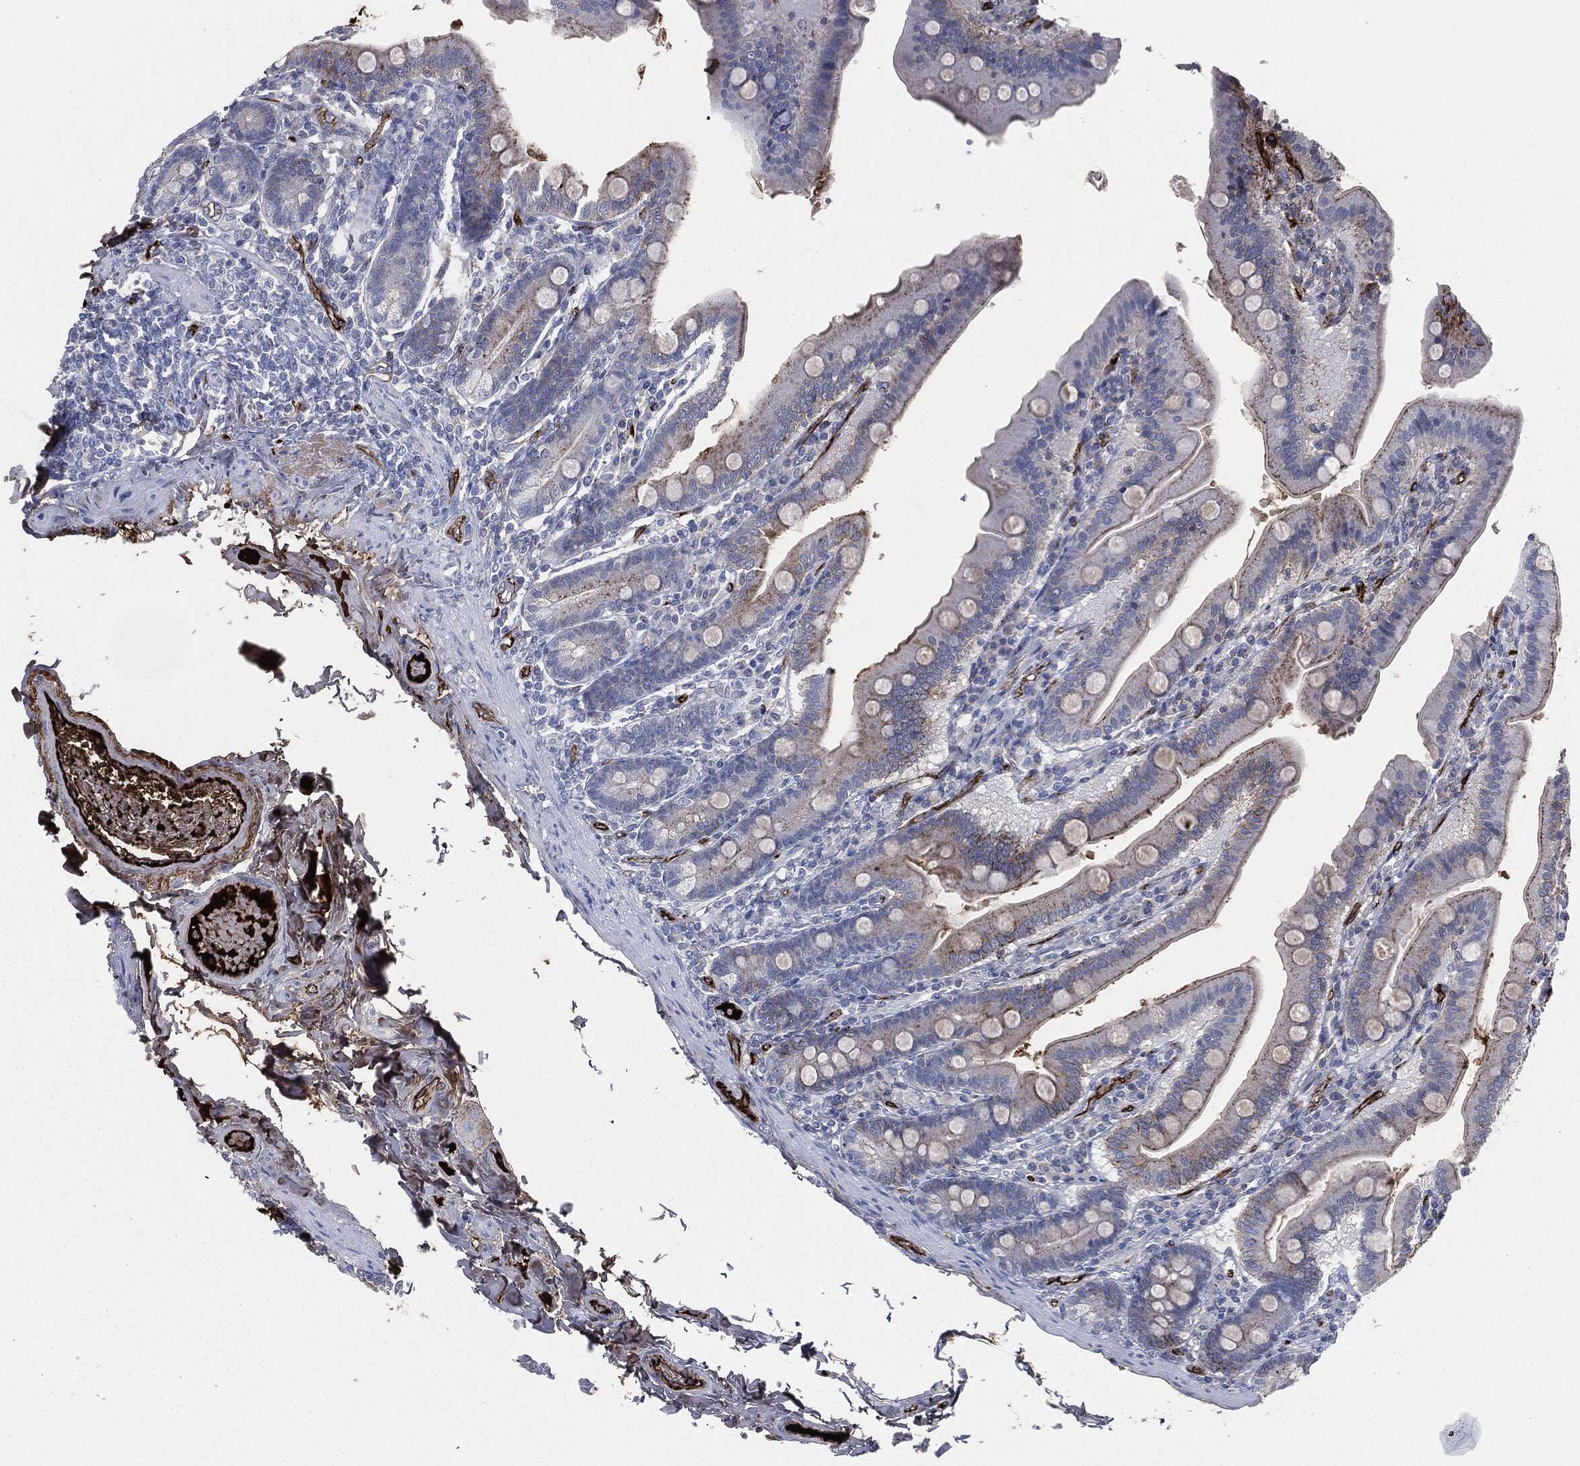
{"staining": {"intensity": "moderate", "quantity": "<25%", "location": "cytoplasmic/membranous"}, "tissue": "small intestine", "cell_type": "Glandular cells", "image_type": "normal", "snomed": [{"axis": "morphology", "description": "Normal tissue, NOS"}, {"axis": "topography", "description": "Small intestine"}], "caption": "Protein staining shows moderate cytoplasmic/membranous expression in about <25% of glandular cells in normal small intestine. The protein is stained brown, and the nuclei are stained in blue (DAB (3,3'-diaminobenzidine) IHC with brightfield microscopy, high magnification).", "gene": "APOB", "patient": {"sex": "male", "age": 66}}